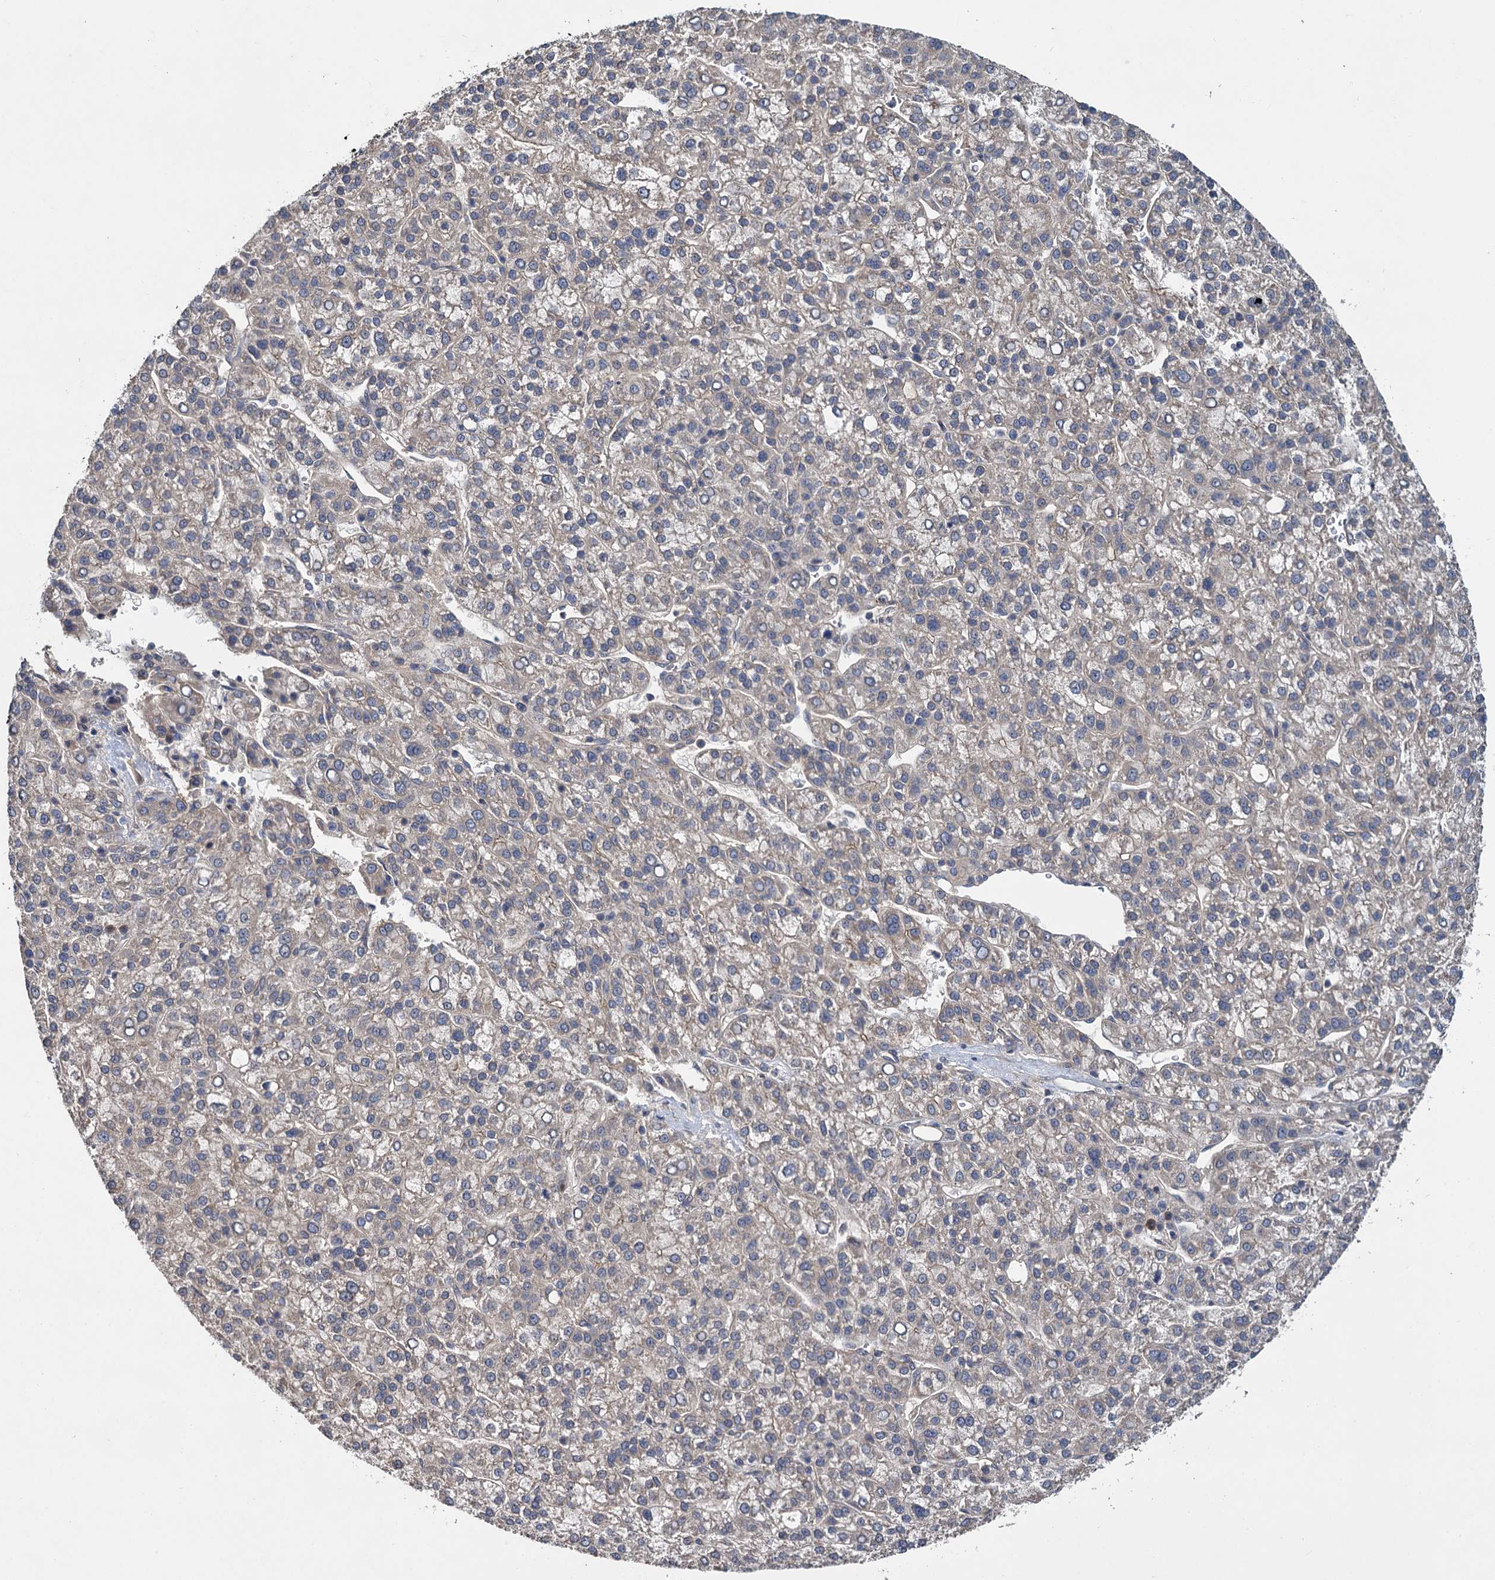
{"staining": {"intensity": "negative", "quantity": "none", "location": "none"}, "tissue": "liver cancer", "cell_type": "Tumor cells", "image_type": "cancer", "snomed": [{"axis": "morphology", "description": "Carcinoma, Hepatocellular, NOS"}, {"axis": "topography", "description": "Liver"}], "caption": "Immunohistochemistry (IHC) histopathology image of human liver hepatocellular carcinoma stained for a protein (brown), which demonstrates no staining in tumor cells.", "gene": "ZNF324", "patient": {"sex": "female", "age": 58}}